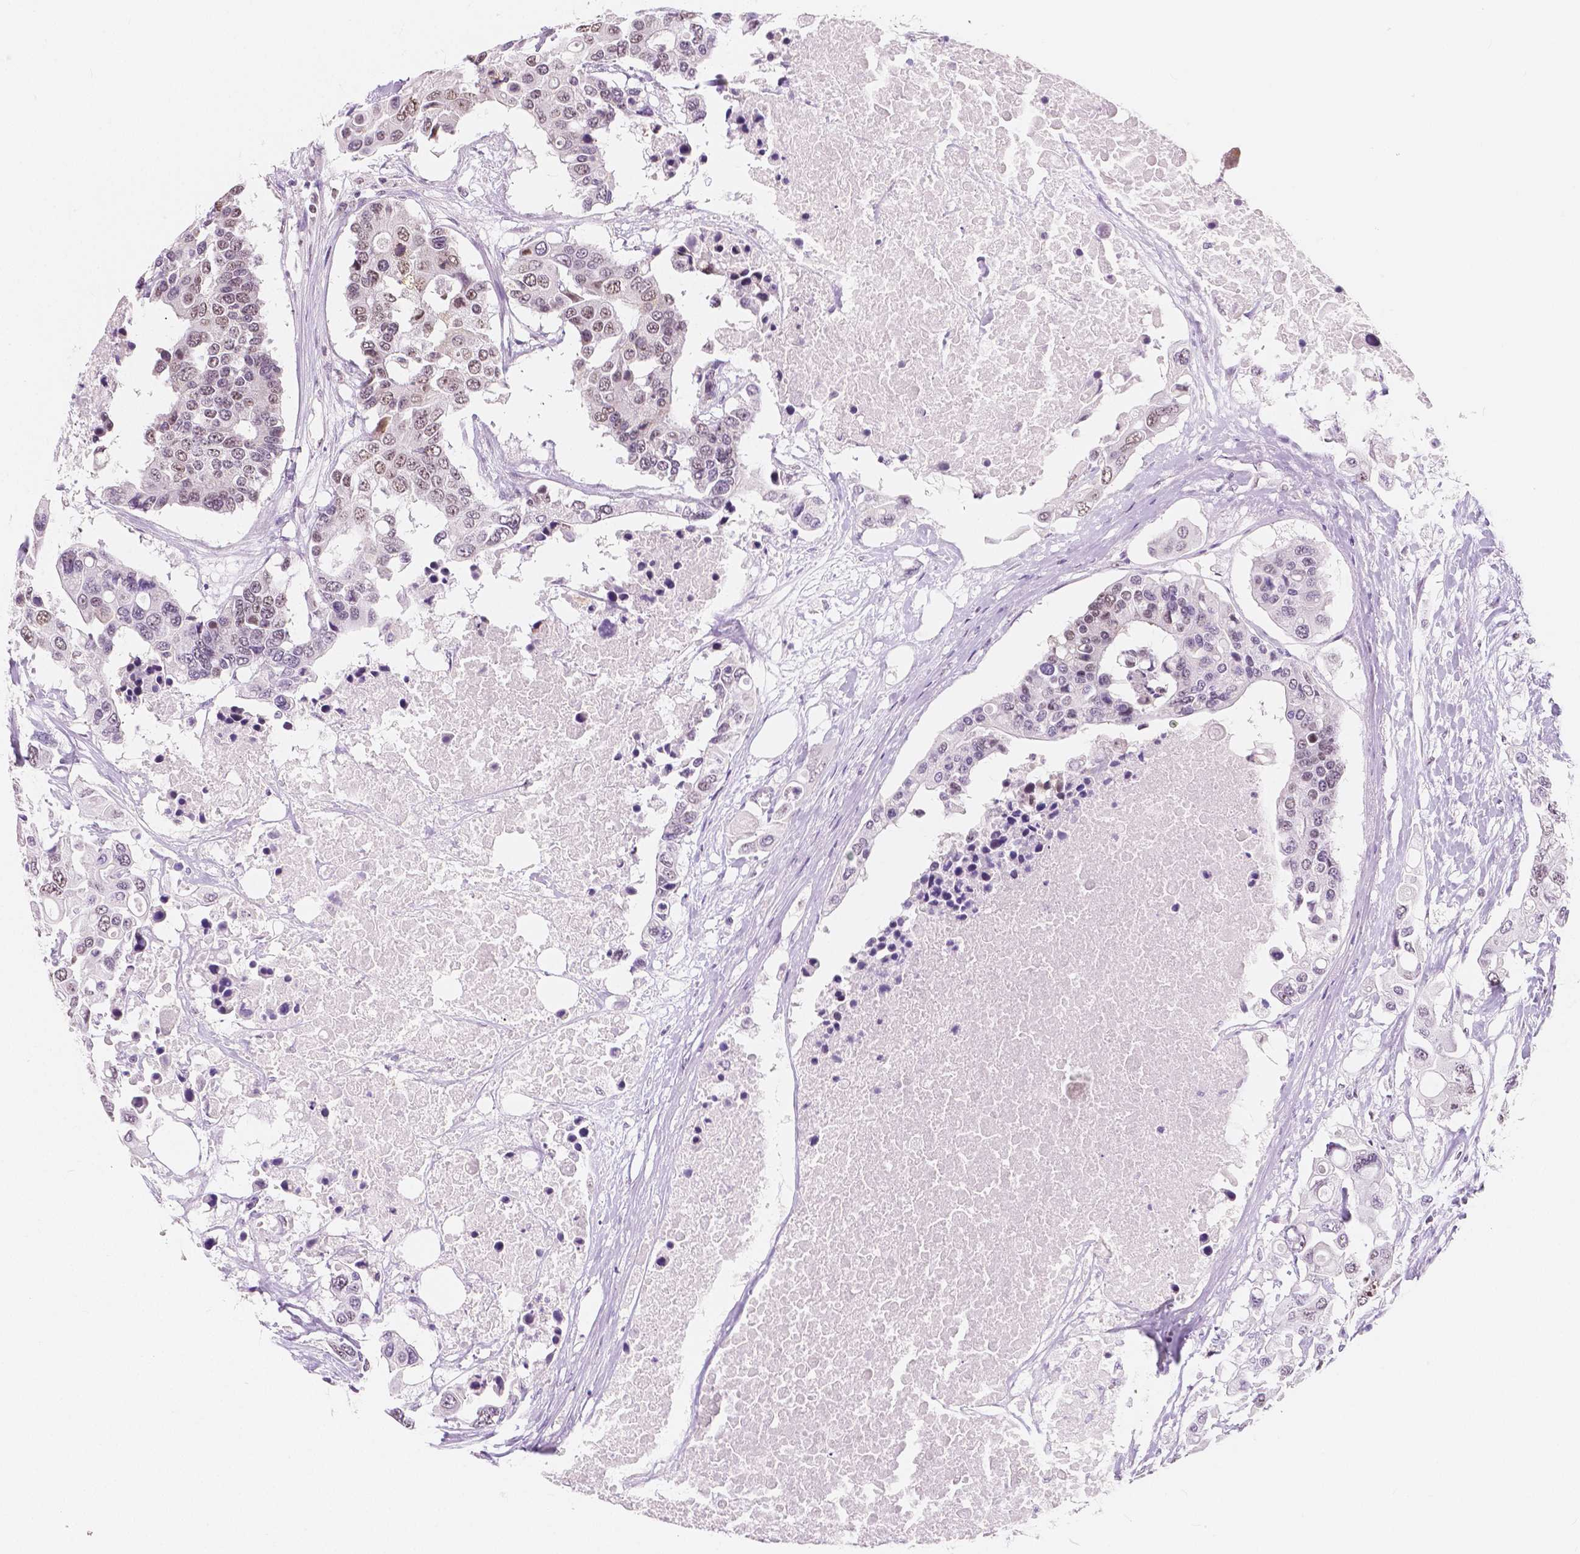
{"staining": {"intensity": "weak", "quantity": "<25%", "location": "nuclear"}, "tissue": "colorectal cancer", "cell_type": "Tumor cells", "image_type": "cancer", "snomed": [{"axis": "morphology", "description": "Adenocarcinoma, NOS"}, {"axis": "topography", "description": "Colon"}], "caption": "A high-resolution micrograph shows immunohistochemistry (IHC) staining of colorectal cancer, which shows no significant expression in tumor cells. Nuclei are stained in blue.", "gene": "NOLC1", "patient": {"sex": "male", "age": 77}}